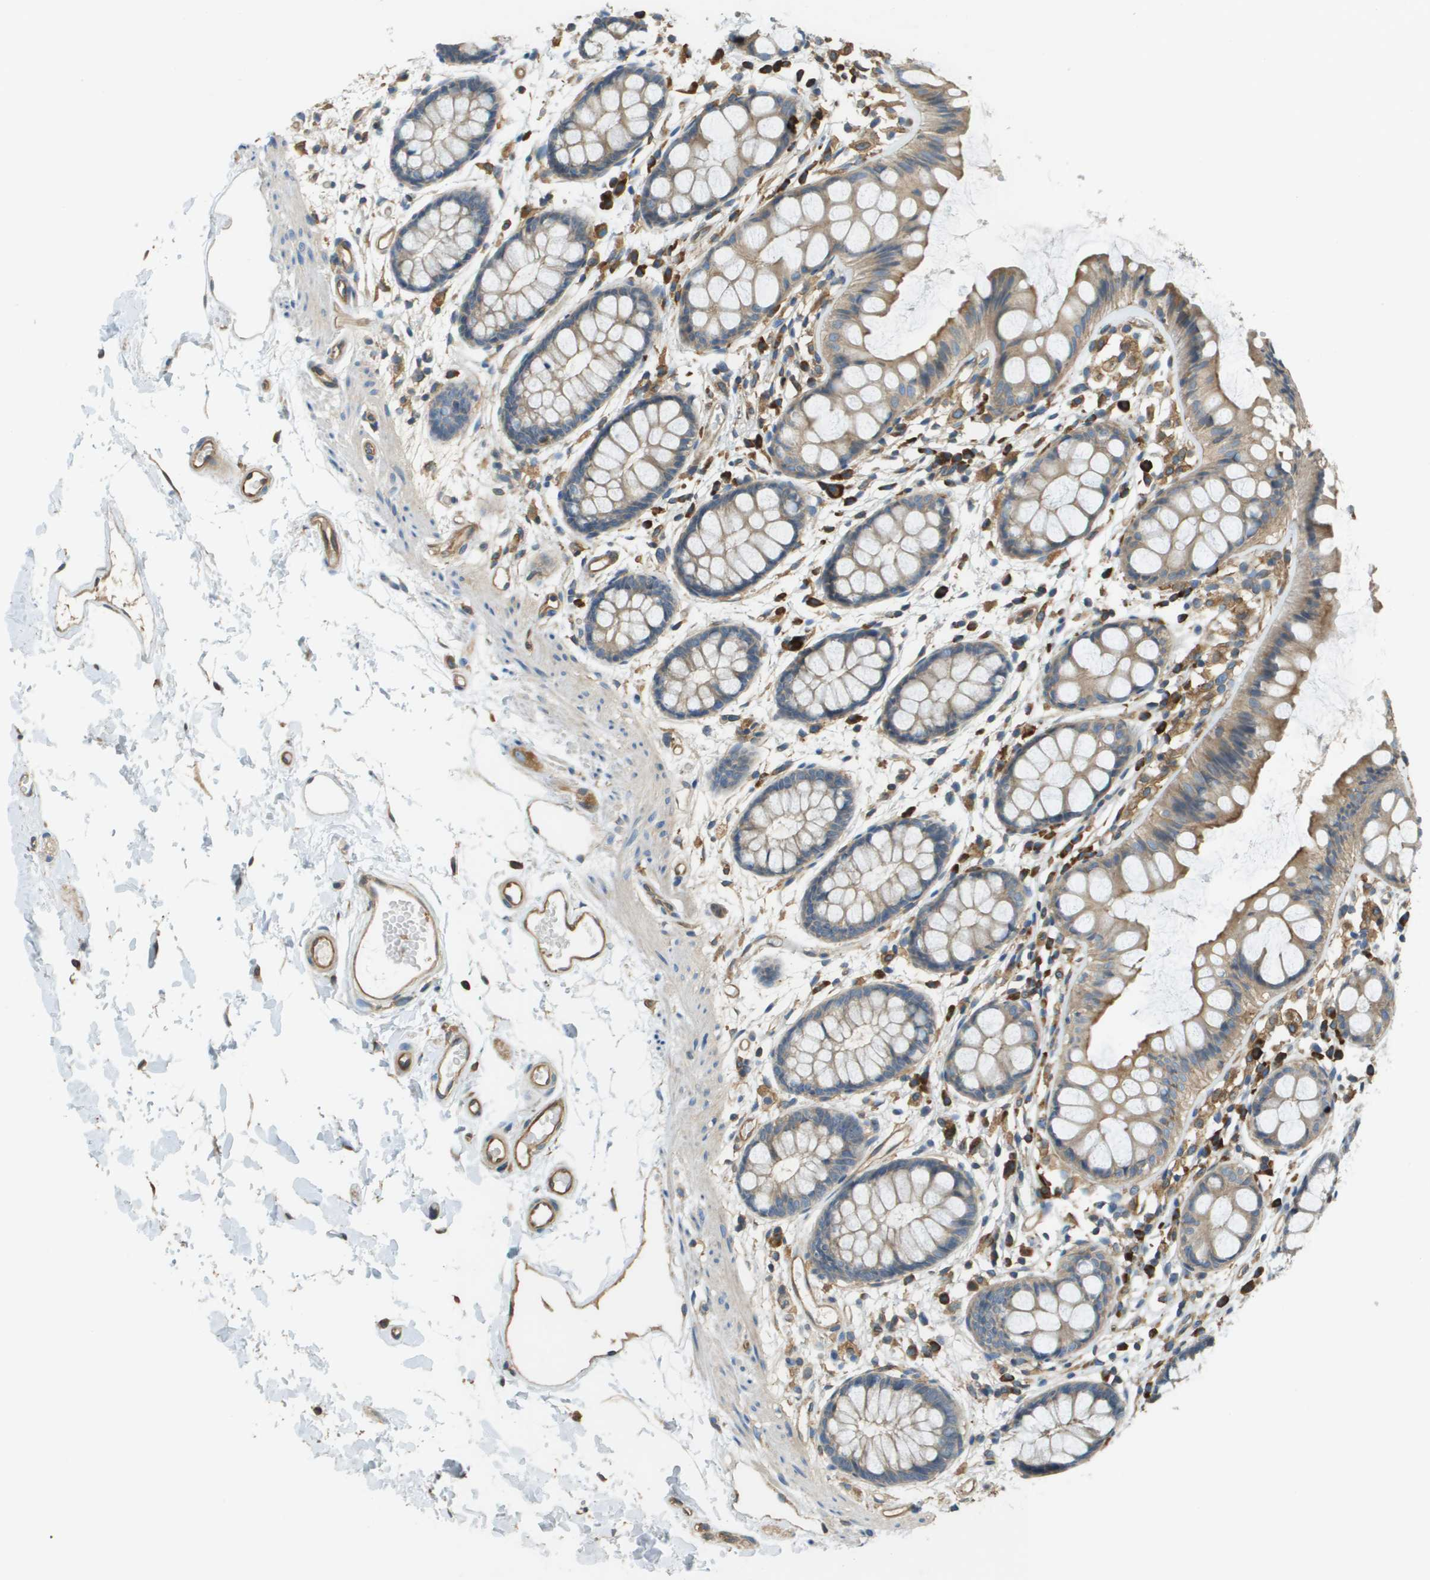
{"staining": {"intensity": "moderate", "quantity": "25%-75%", "location": "cytoplasmic/membranous"}, "tissue": "rectum", "cell_type": "Glandular cells", "image_type": "normal", "snomed": [{"axis": "morphology", "description": "Normal tissue, NOS"}, {"axis": "topography", "description": "Rectum"}], "caption": "IHC (DAB (3,3'-diaminobenzidine)) staining of normal rectum demonstrates moderate cytoplasmic/membranous protein staining in about 25%-75% of glandular cells.", "gene": "DNAJB11", "patient": {"sex": "female", "age": 66}}